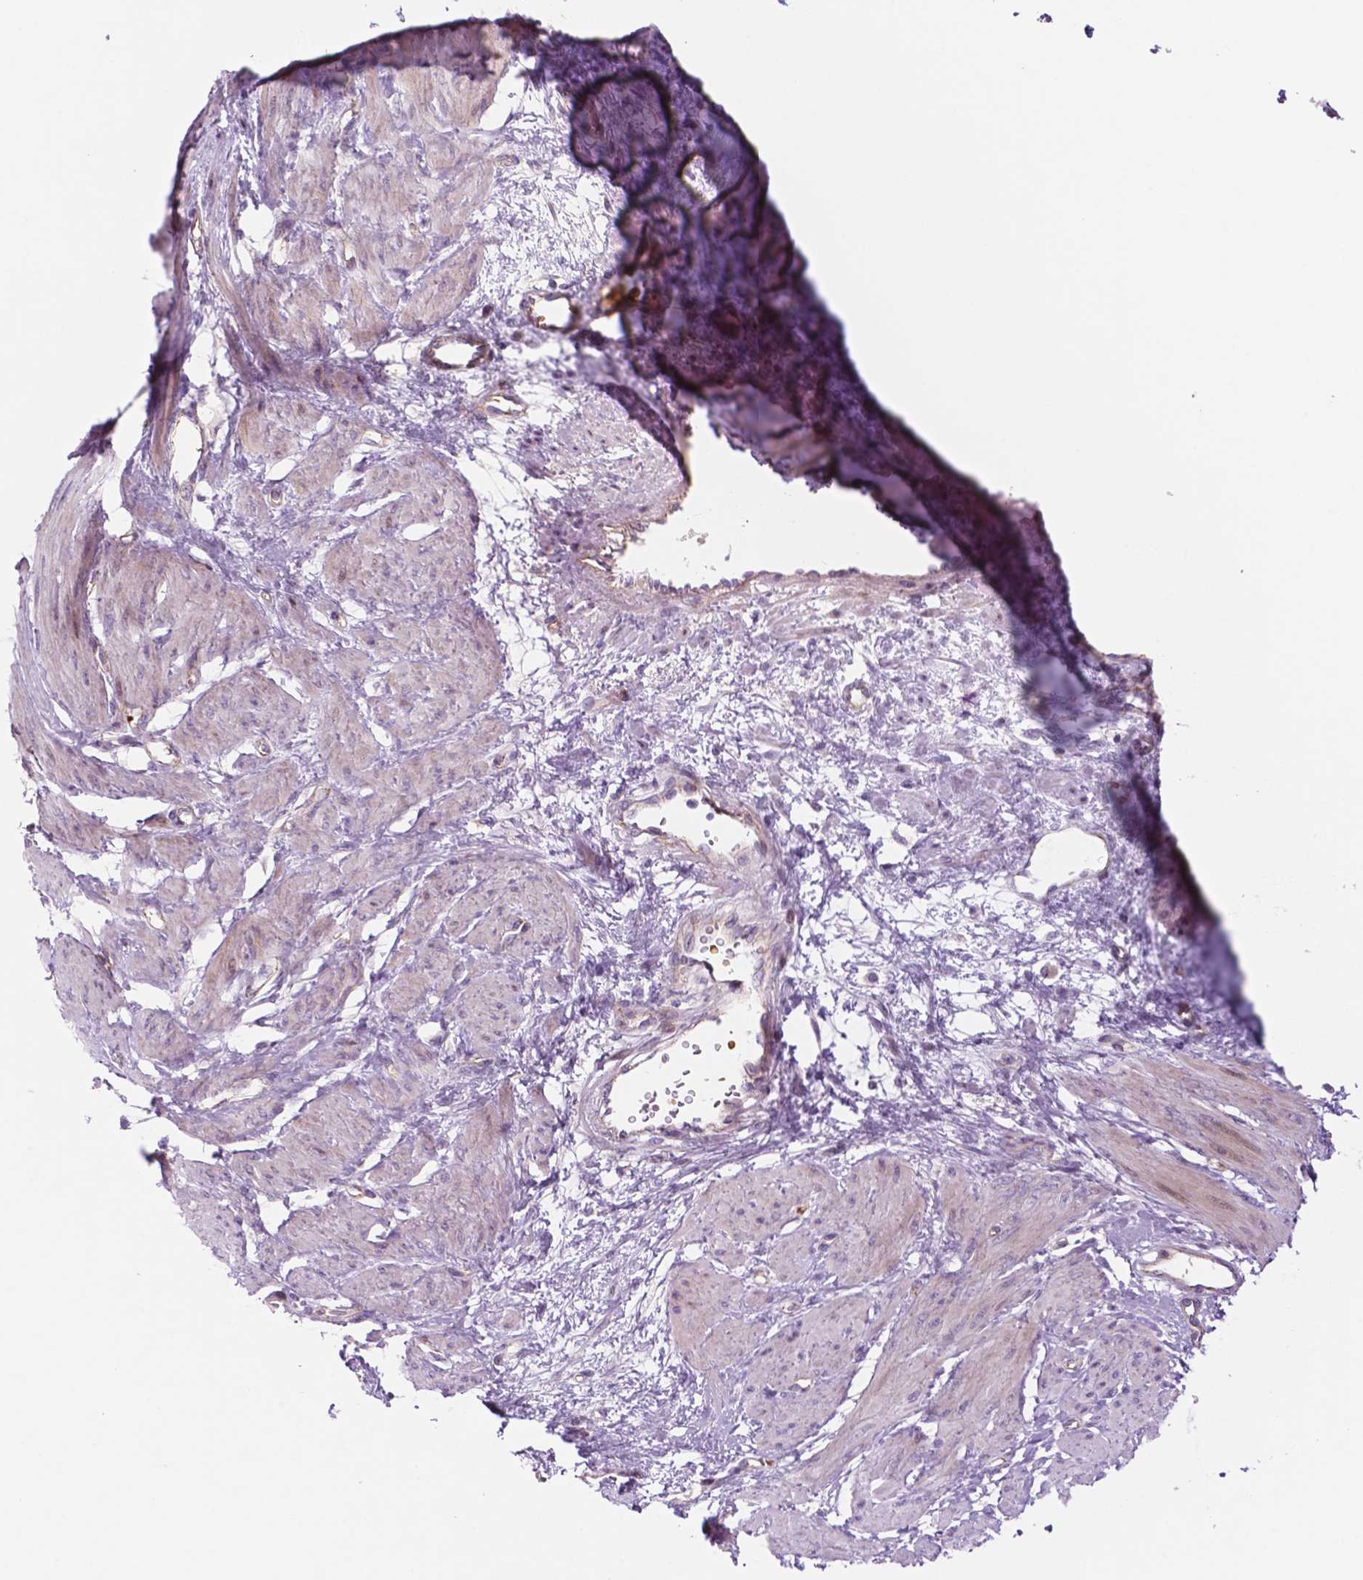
{"staining": {"intensity": "negative", "quantity": "none", "location": "none"}, "tissue": "smooth muscle", "cell_type": "Smooth muscle cells", "image_type": "normal", "snomed": [{"axis": "morphology", "description": "Normal tissue, NOS"}, {"axis": "topography", "description": "Smooth muscle"}, {"axis": "topography", "description": "Uterus"}], "caption": "Smooth muscle cells show no significant protein expression in benign smooth muscle. (Stains: DAB IHC with hematoxylin counter stain, Microscopy: brightfield microscopy at high magnification).", "gene": "RND3", "patient": {"sex": "female", "age": 39}}